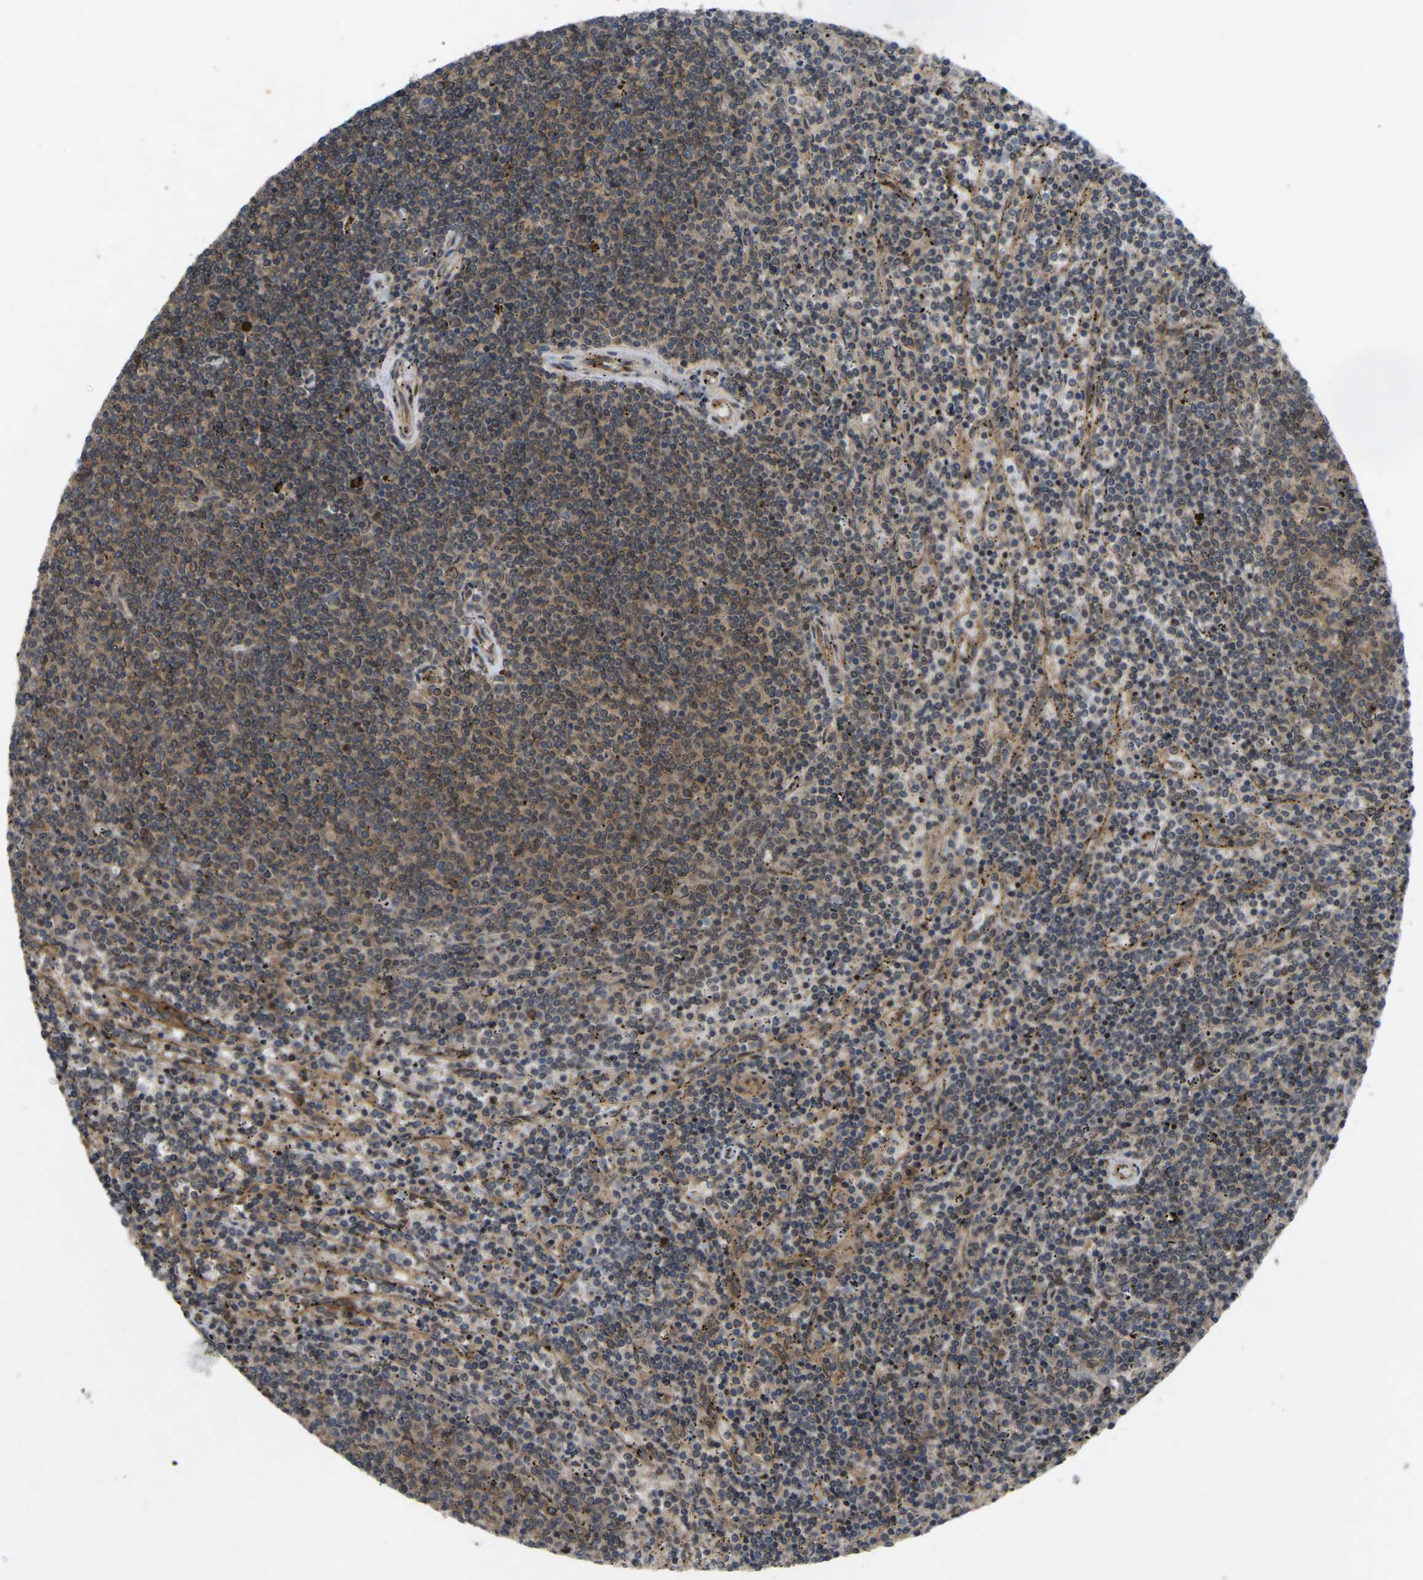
{"staining": {"intensity": "moderate", "quantity": ">75%", "location": "cytoplasmic/membranous,nuclear"}, "tissue": "lymphoma", "cell_type": "Tumor cells", "image_type": "cancer", "snomed": [{"axis": "morphology", "description": "Malignant lymphoma, non-Hodgkin's type, Low grade"}, {"axis": "topography", "description": "Spleen"}], "caption": "Malignant lymphoma, non-Hodgkin's type (low-grade) stained with a brown dye demonstrates moderate cytoplasmic/membranous and nuclear positive staining in about >75% of tumor cells.", "gene": "KIAA1549", "patient": {"sex": "female", "age": 50}}